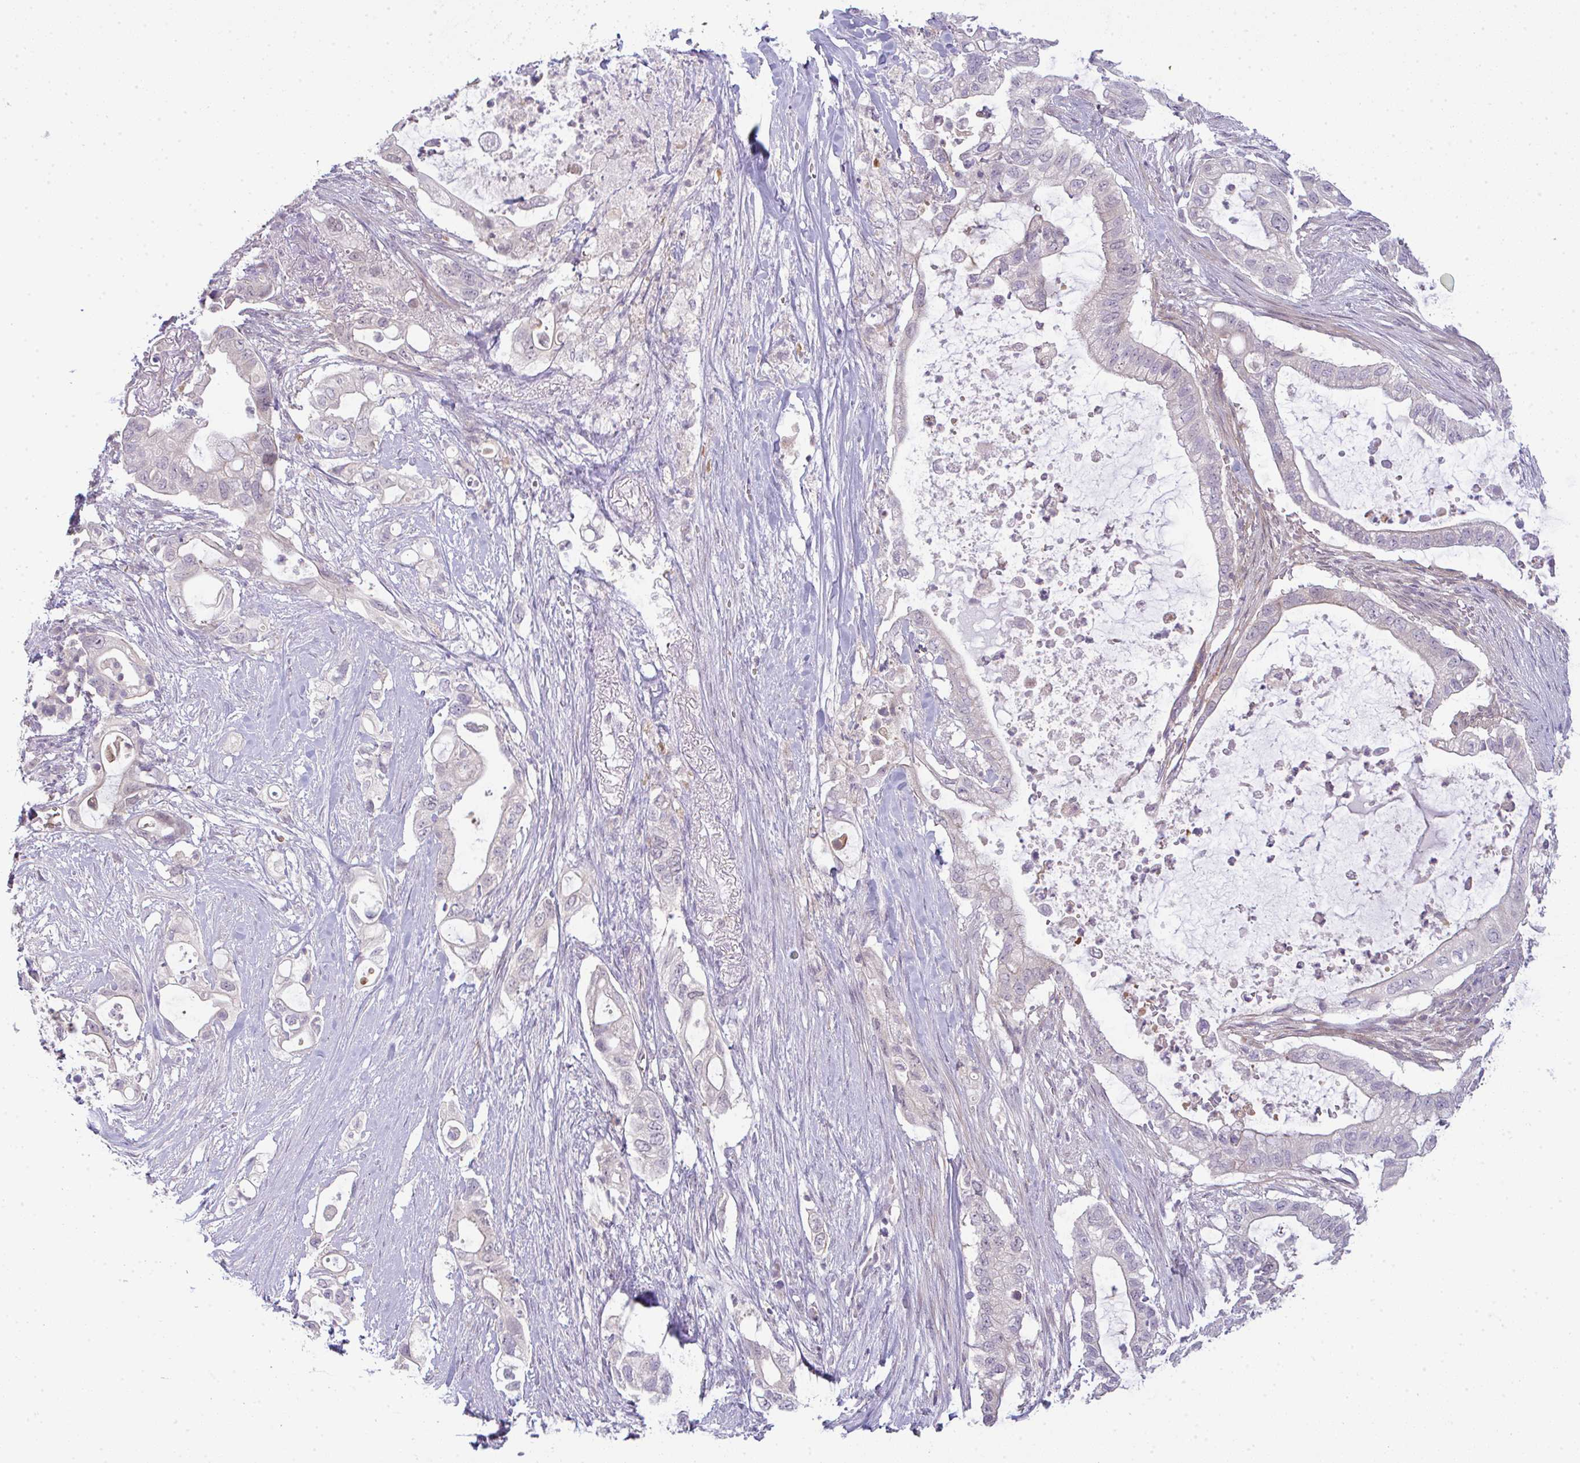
{"staining": {"intensity": "negative", "quantity": "none", "location": "none"}, "tissue": "pancreatic cancer", "cell_type": "Tumor cells", "image_type": "cancer", "snomed": [{"axis": "morphology", "description": "Adenocarcinoma, NOS"}, {"axis": "topography", "description": "Pancreas"}], "caption": "The photomicrograph shows no staining of tumor cells in adenocarcinoma (pancreatic).", "gene": "CSE1L", "patient": {"sex": "female", "age": 72}}